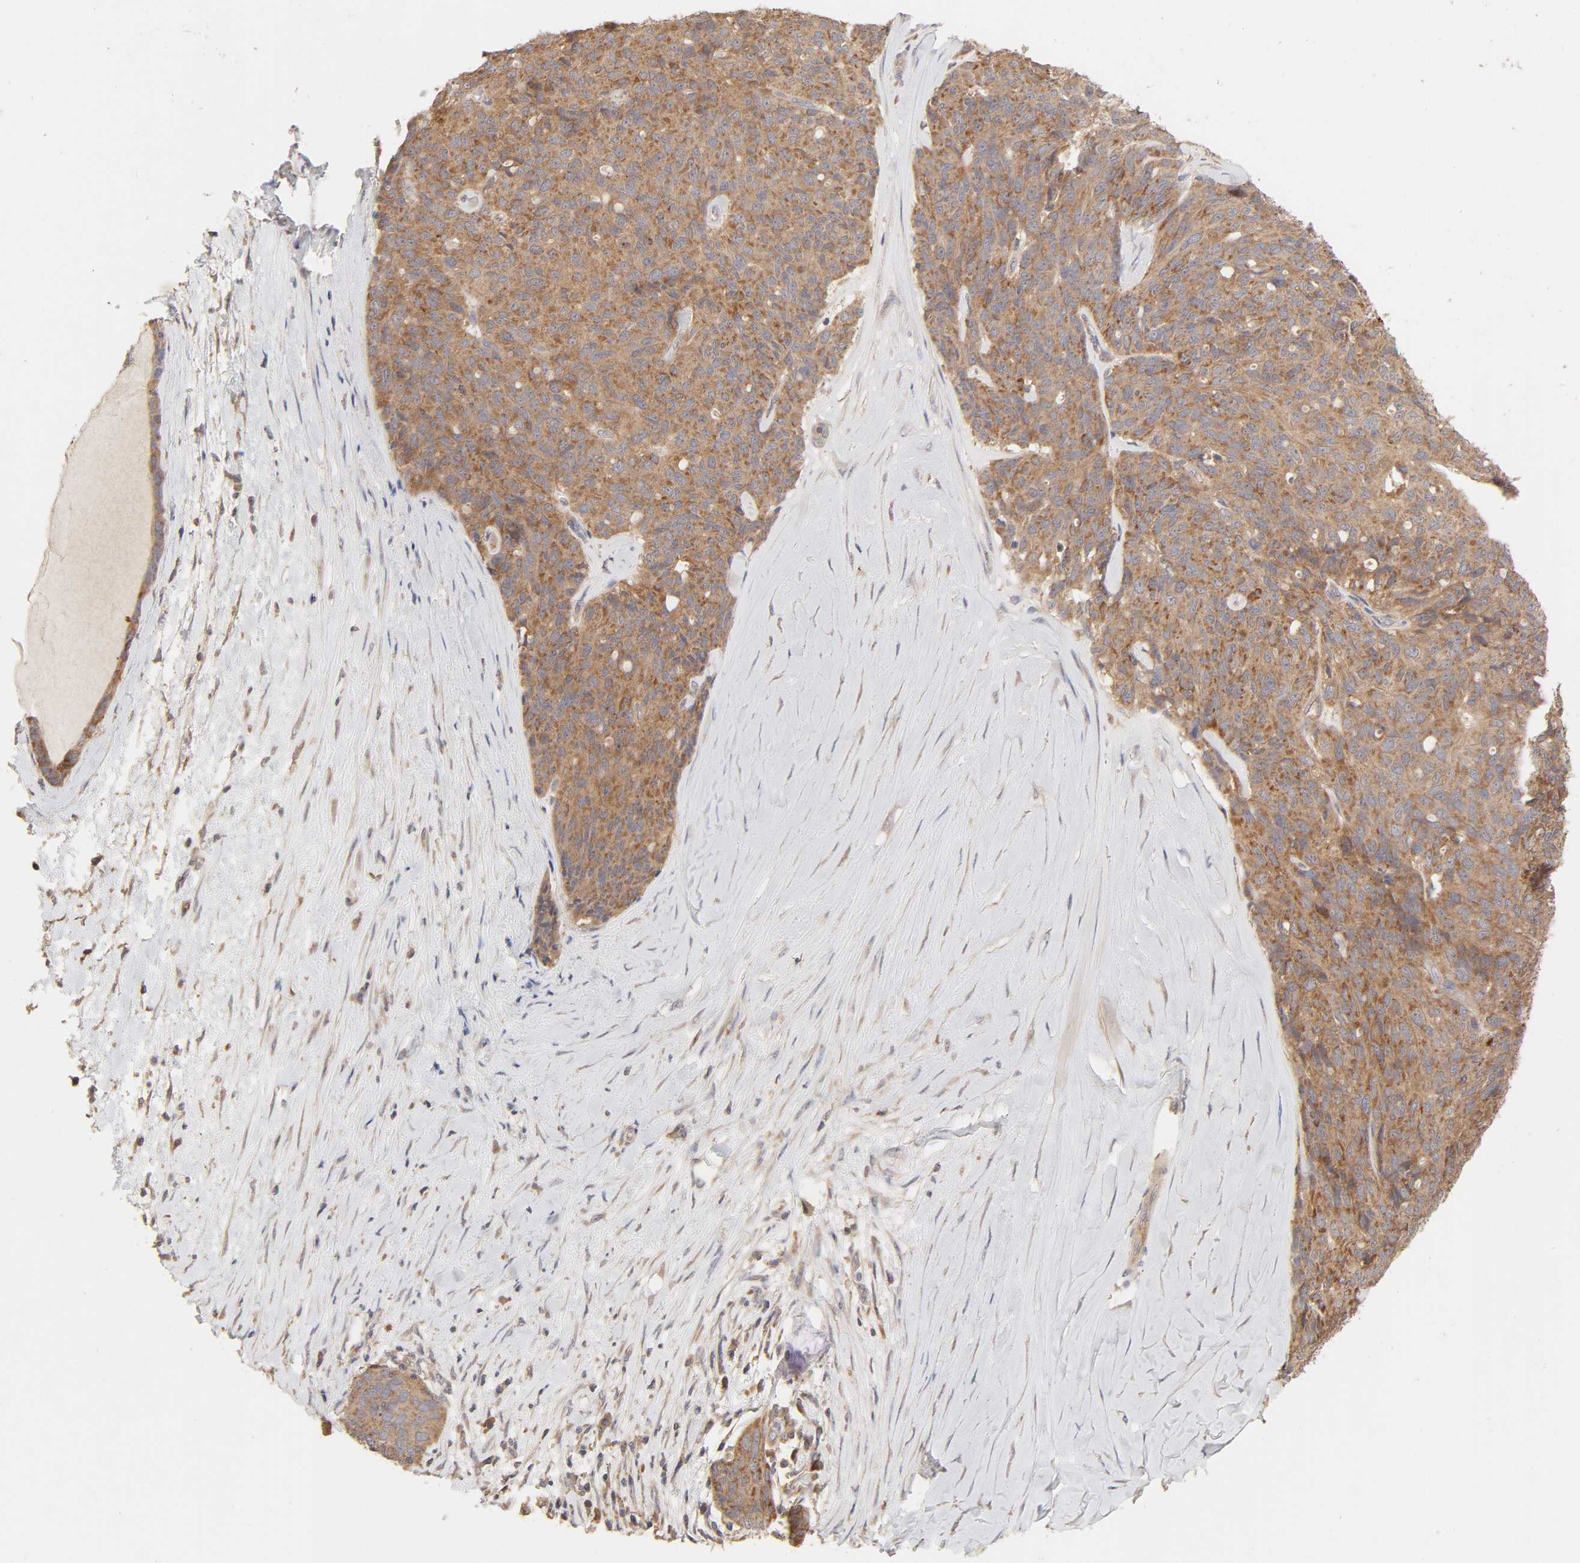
{"staining": {"intensity": "moderate", "quantity": ">75%", "location": "cytoplasmic/membranous"}, "tissue": "ovarian cancer", "cell_type": "Tumor cells", "image_type": "cancer", "snomed": [{"axis": "morphology", "description": "Carcinoma, endometroid"}, {"axis": "topography", "description": "Ovary"}], "caption": "Endometroid carcinoma (ovarian) stained for a protein demonstrates moderate cytoplasmic/membranous positivity in tumor cells.", "gene": "AP1G2", "patient": {"sex": "female", "age": 60}}